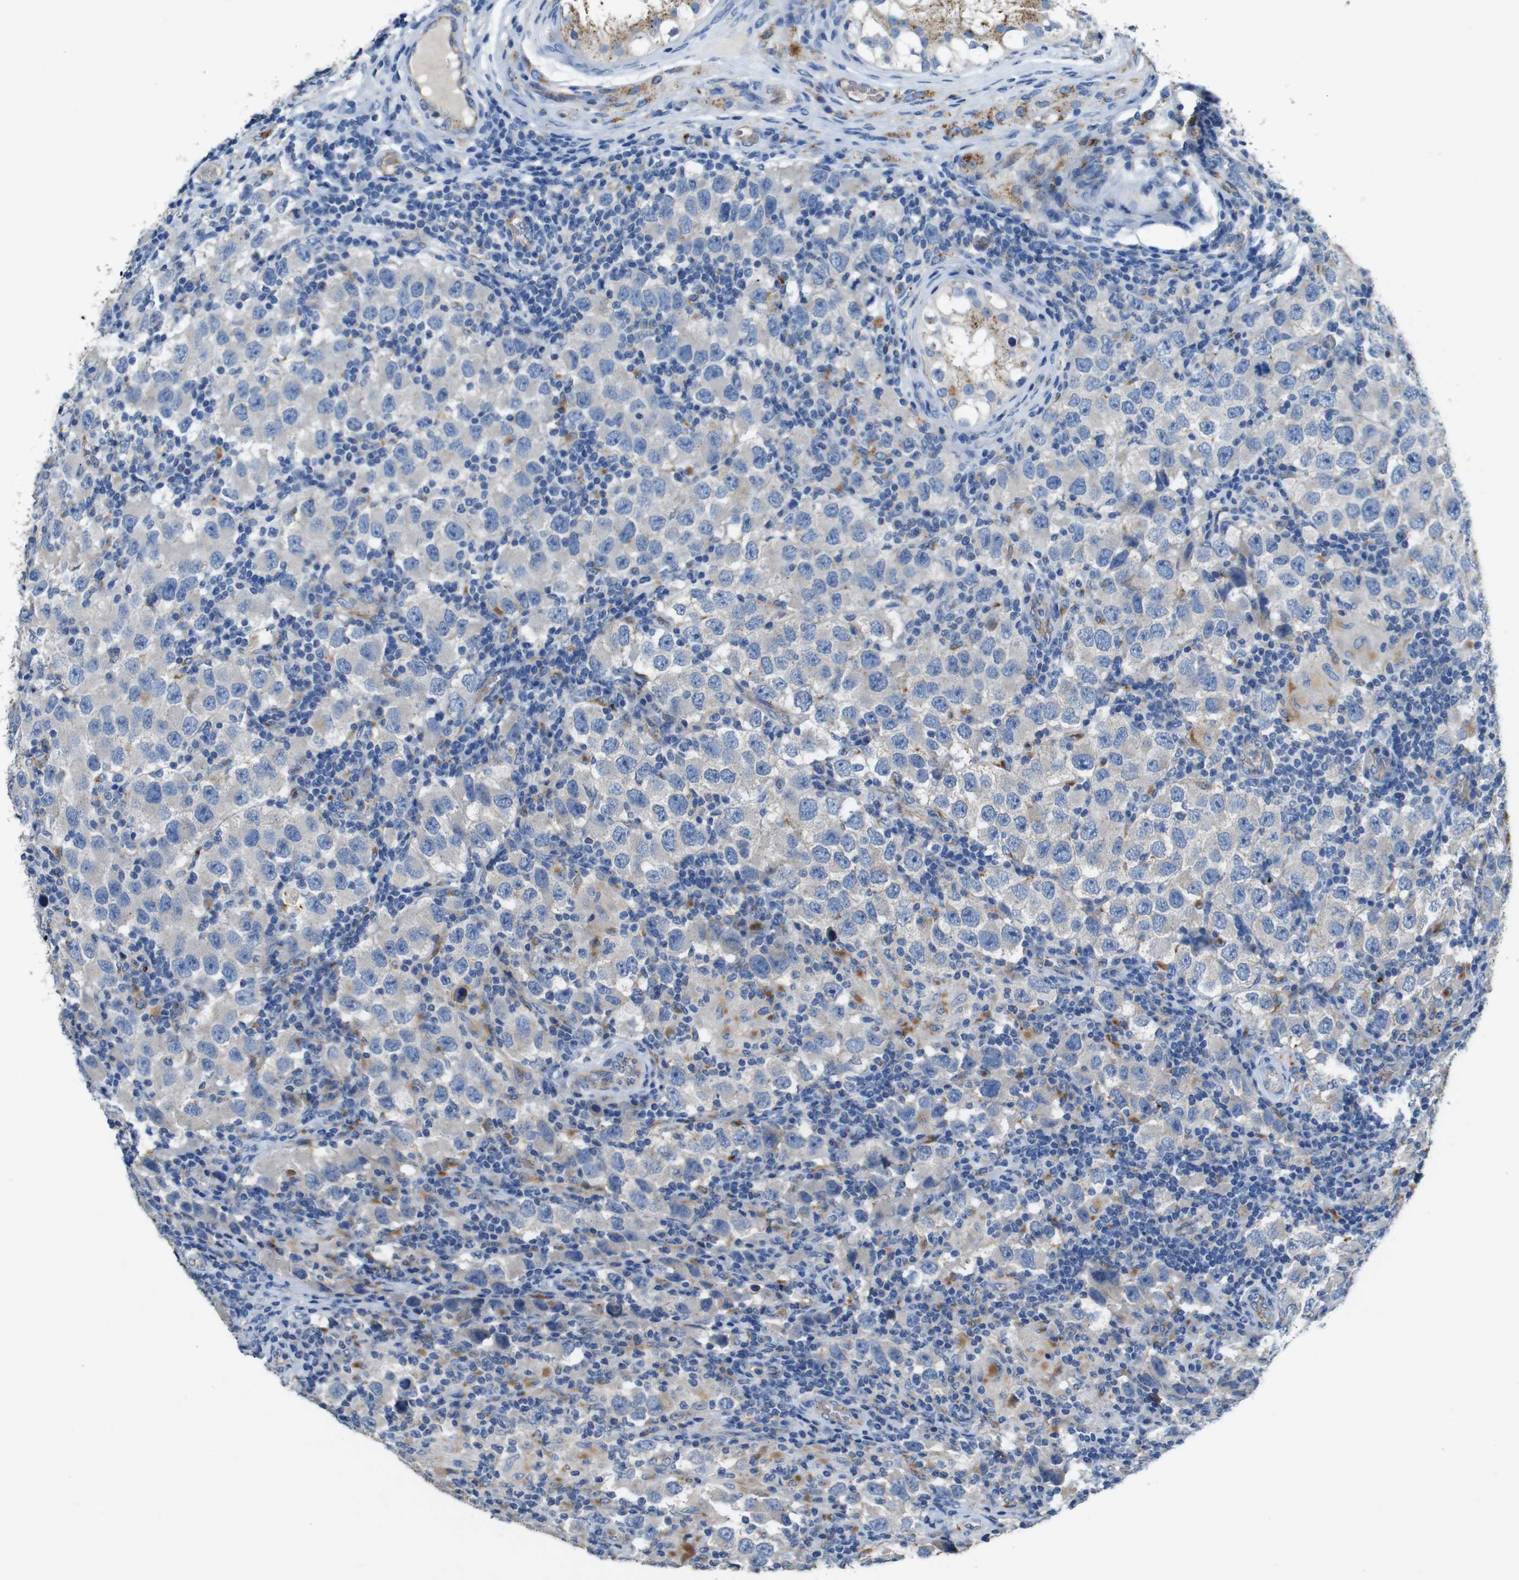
{"staining": {"intensity": "negative", "quantity": "none", "location": "none"}, "tissue": "testis cancer", "cell_type": "Tumor cells", "image_type": "cancer", "snomed": [{"axis": "morphology", "description": "Carcinoma, Embryonal, NOS"}, {"axis": "topography", "description": "Testis"}], "caption": "A high-resolution image shows immunohistochemistry staining of testis cancer, which shows no significant staining in tumor cells.", "gene": "NHLRC3", "patient": {"sex": "male", "age": 21}}